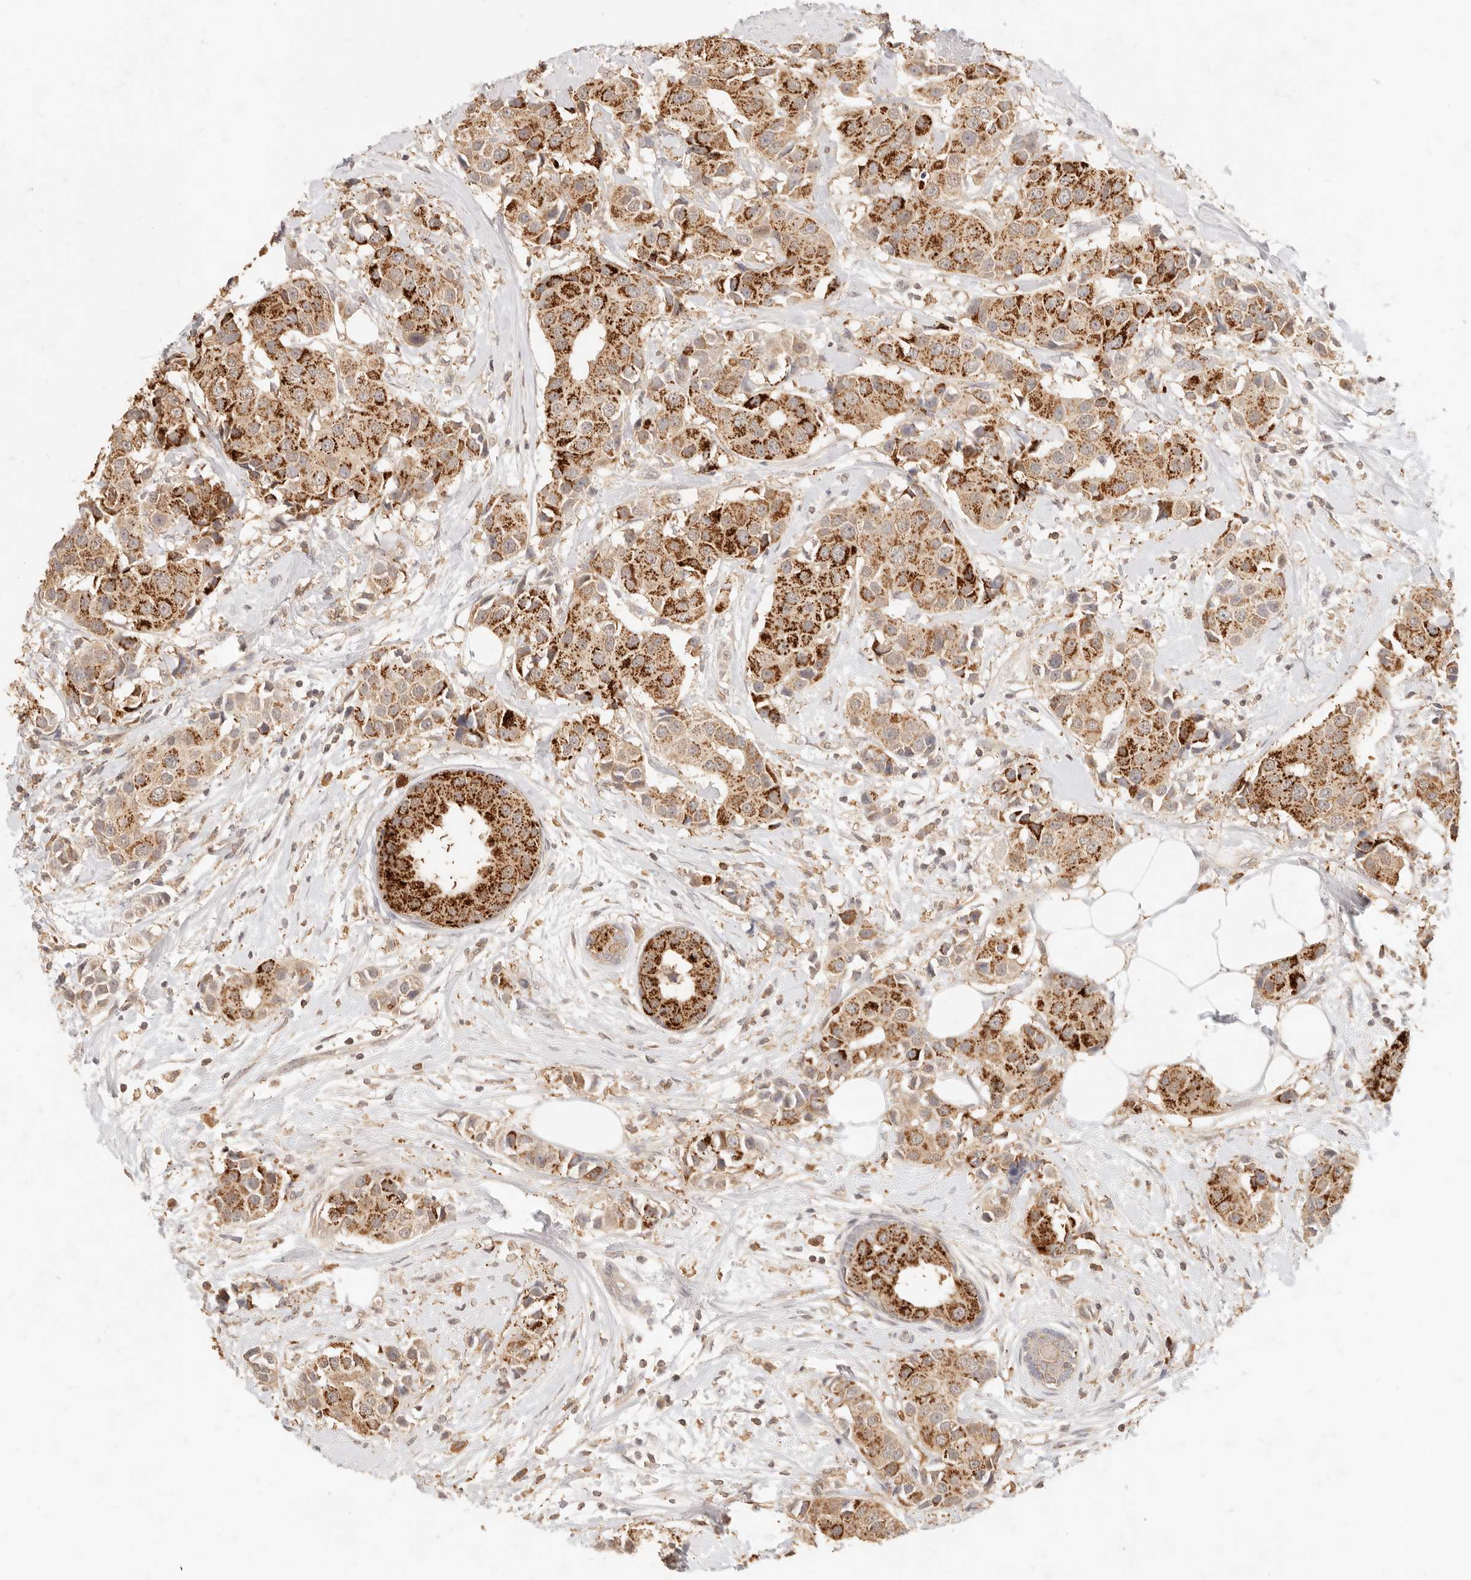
{"staining": {"intensity": "strong", "quantity": ">75%", "location": "cytoplasmic/membranous"}, "tissue": "breast cancer", "cell_type": "Tumor cells", "image_type": "cancer", "snomed": [{"axis": "morphology", "description": "Normal tissue, NOS"}, {"axis": "morphology", "description": "Duct carcinoma"}, {"axis": "topography", "description": "Breast"}], "caption": "Strong cytoplasmic/membranous protein expression is appreciated in about >75% of tumor cells in breast invasive ductal carcinoma.", "gene": "TMTC2", "patient": {"sex": "female", "age": 39}}